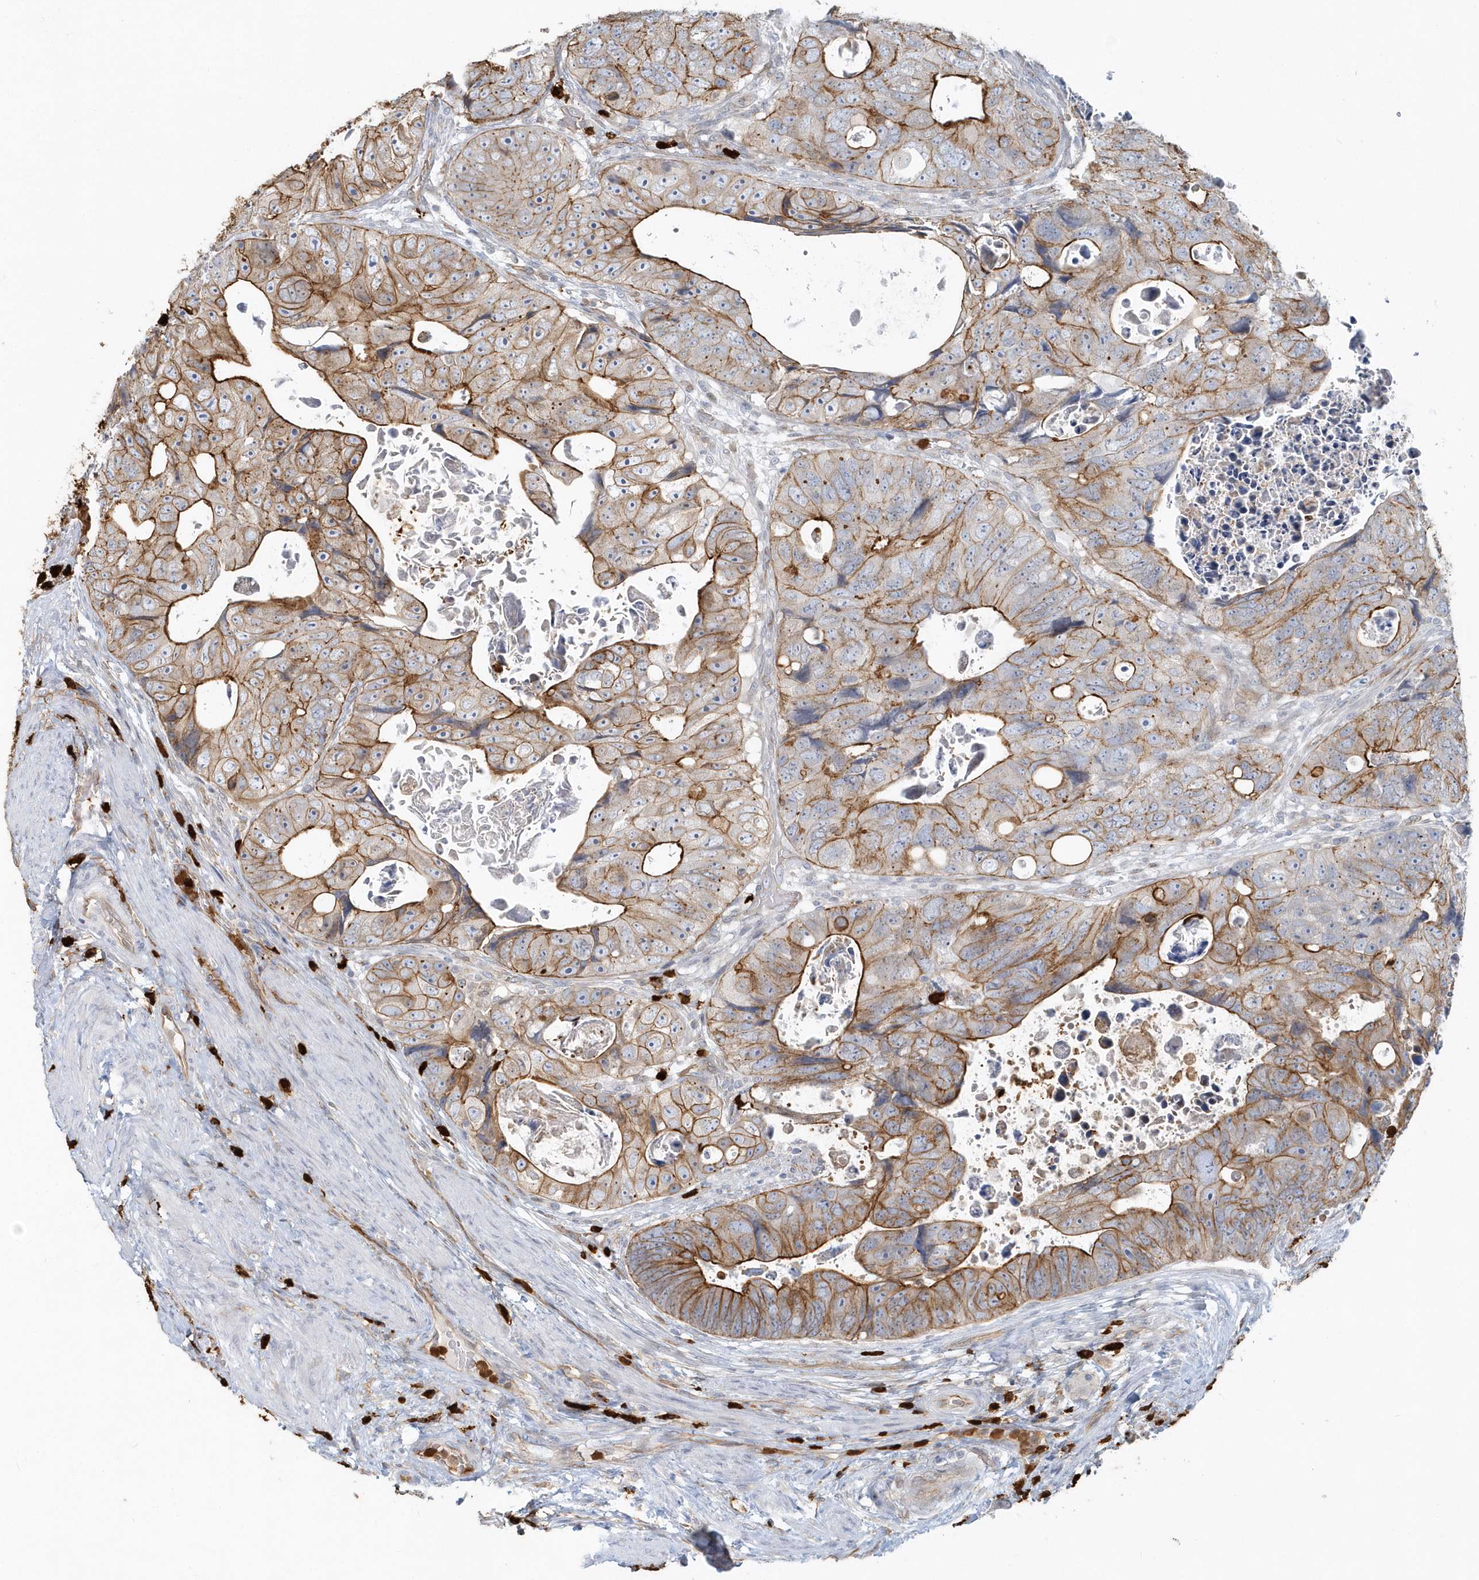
{"staining": {"intensity": "moderate", "quantity": ">75%", "location": "cytoplasmic/membranous"}, "tissue": "colorectal cancer", "cell_type": "Tumor cells", "image_type": "cancer", "snomed": [{"axis": "morphology", "description": "Adenocarcinoma, NOS"}, {"axis": "topography", "description": "Rectum"}], "caption": "Adenocarcinoma (colorectal) tissue reveals moderate cytoplasmic/membranous staining in approximately >75% of tumor cells", "gene": "DNAH1", "patient": {"sex": "male", "age": 59}}